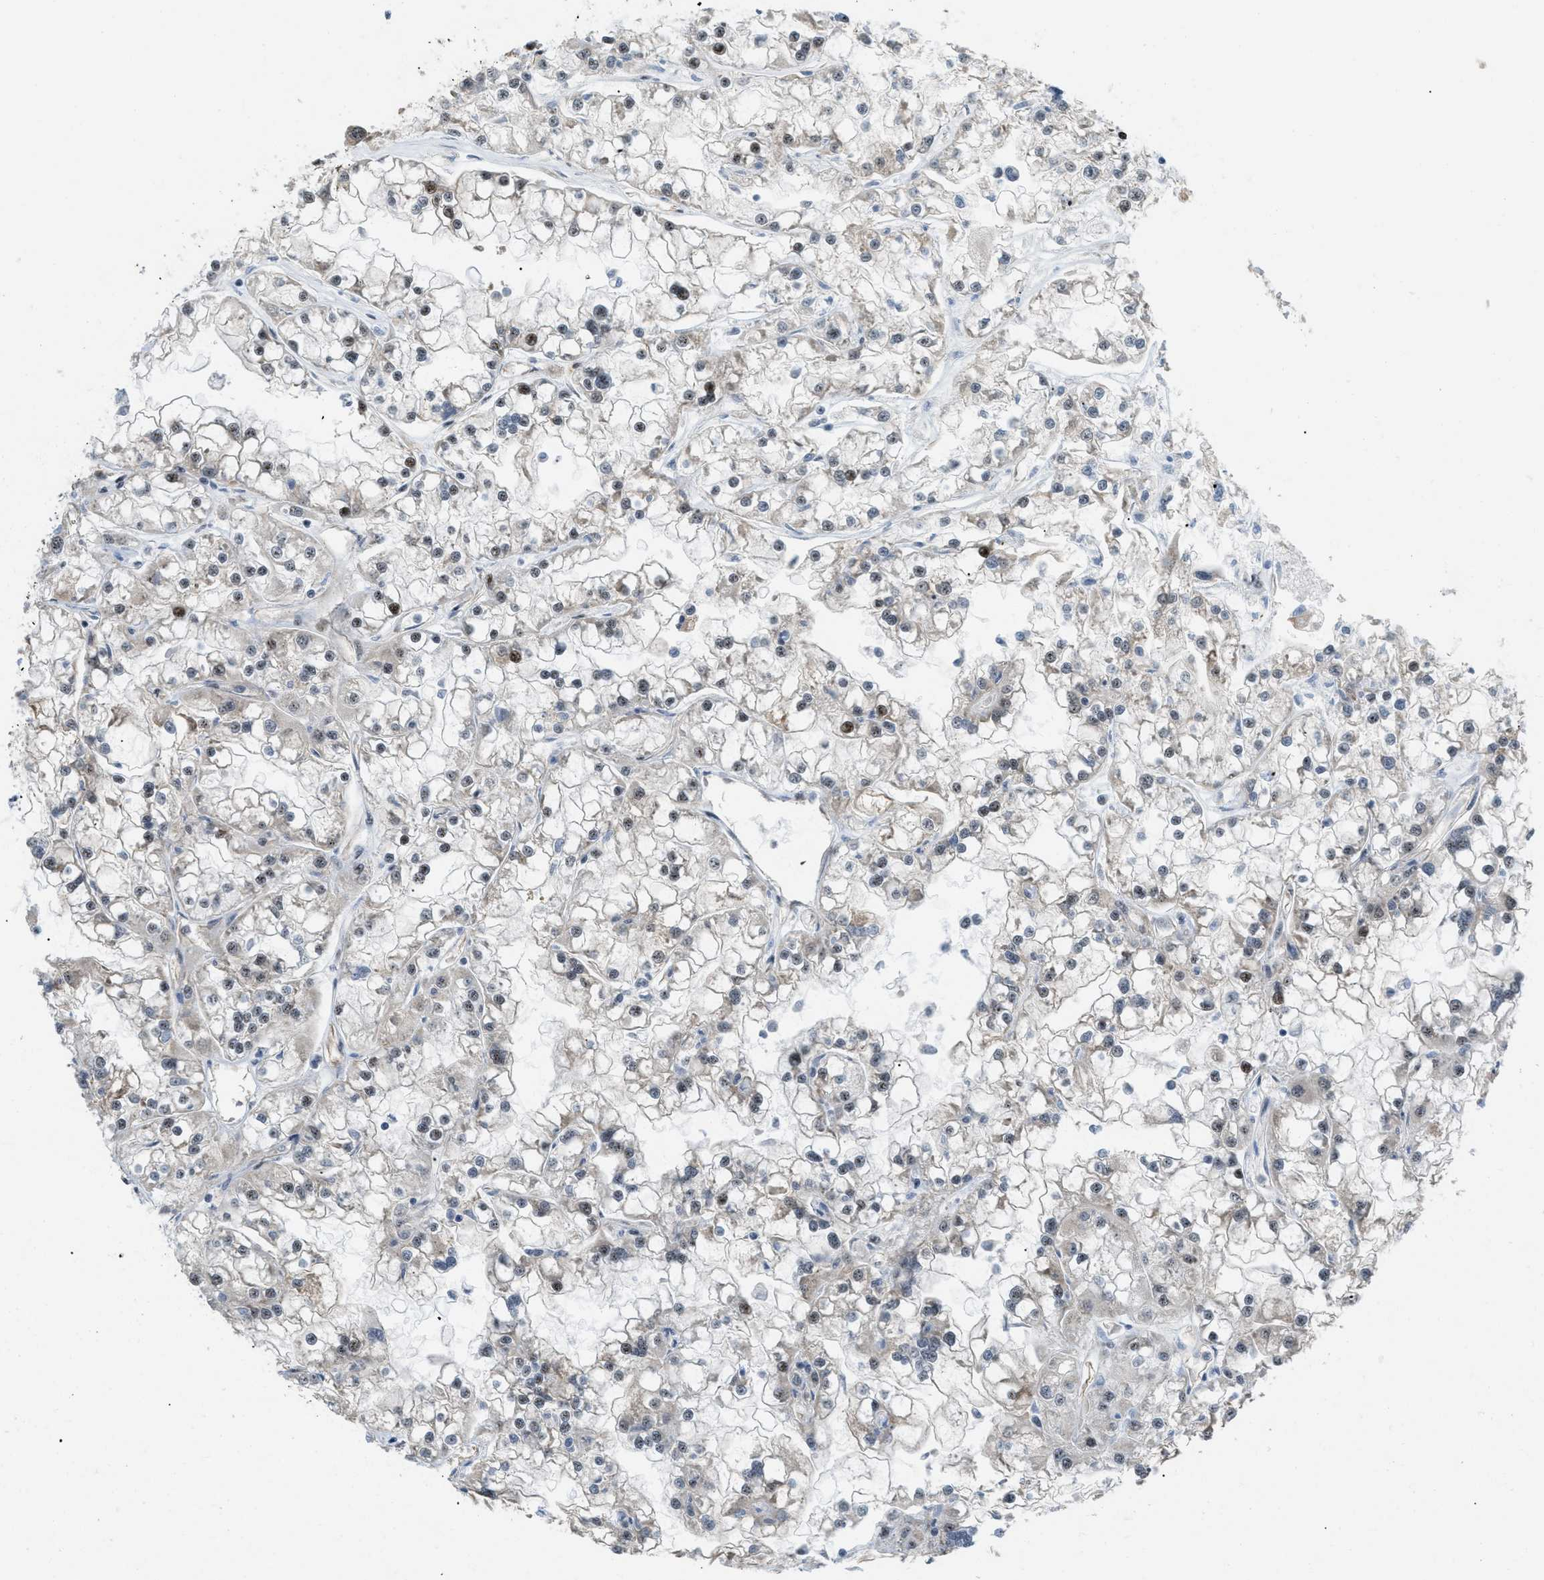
{"staining": {"intensity": "weak", "quantity": "25%-75%", "location": "nuclear"}, "tissue": "renal cancer", "cell_type": "Tumor cells", "image_type": "cancer", "snomed": [{"axis": "morphology", "description": "Adenocarcinoma, NOS"}, {"axis": "topography", "description": "Kidney"}], "caption": "IHC of human renal cancer (adenocarcinoma) reveals low levels of weak nuclear staining in approximately 25%-75% of tumor cells. (brown staining indicates protein expression, while blue staining denotes nuclei).", "gene": "CDR2", "patient": {"sex": "female", "age": 52}}